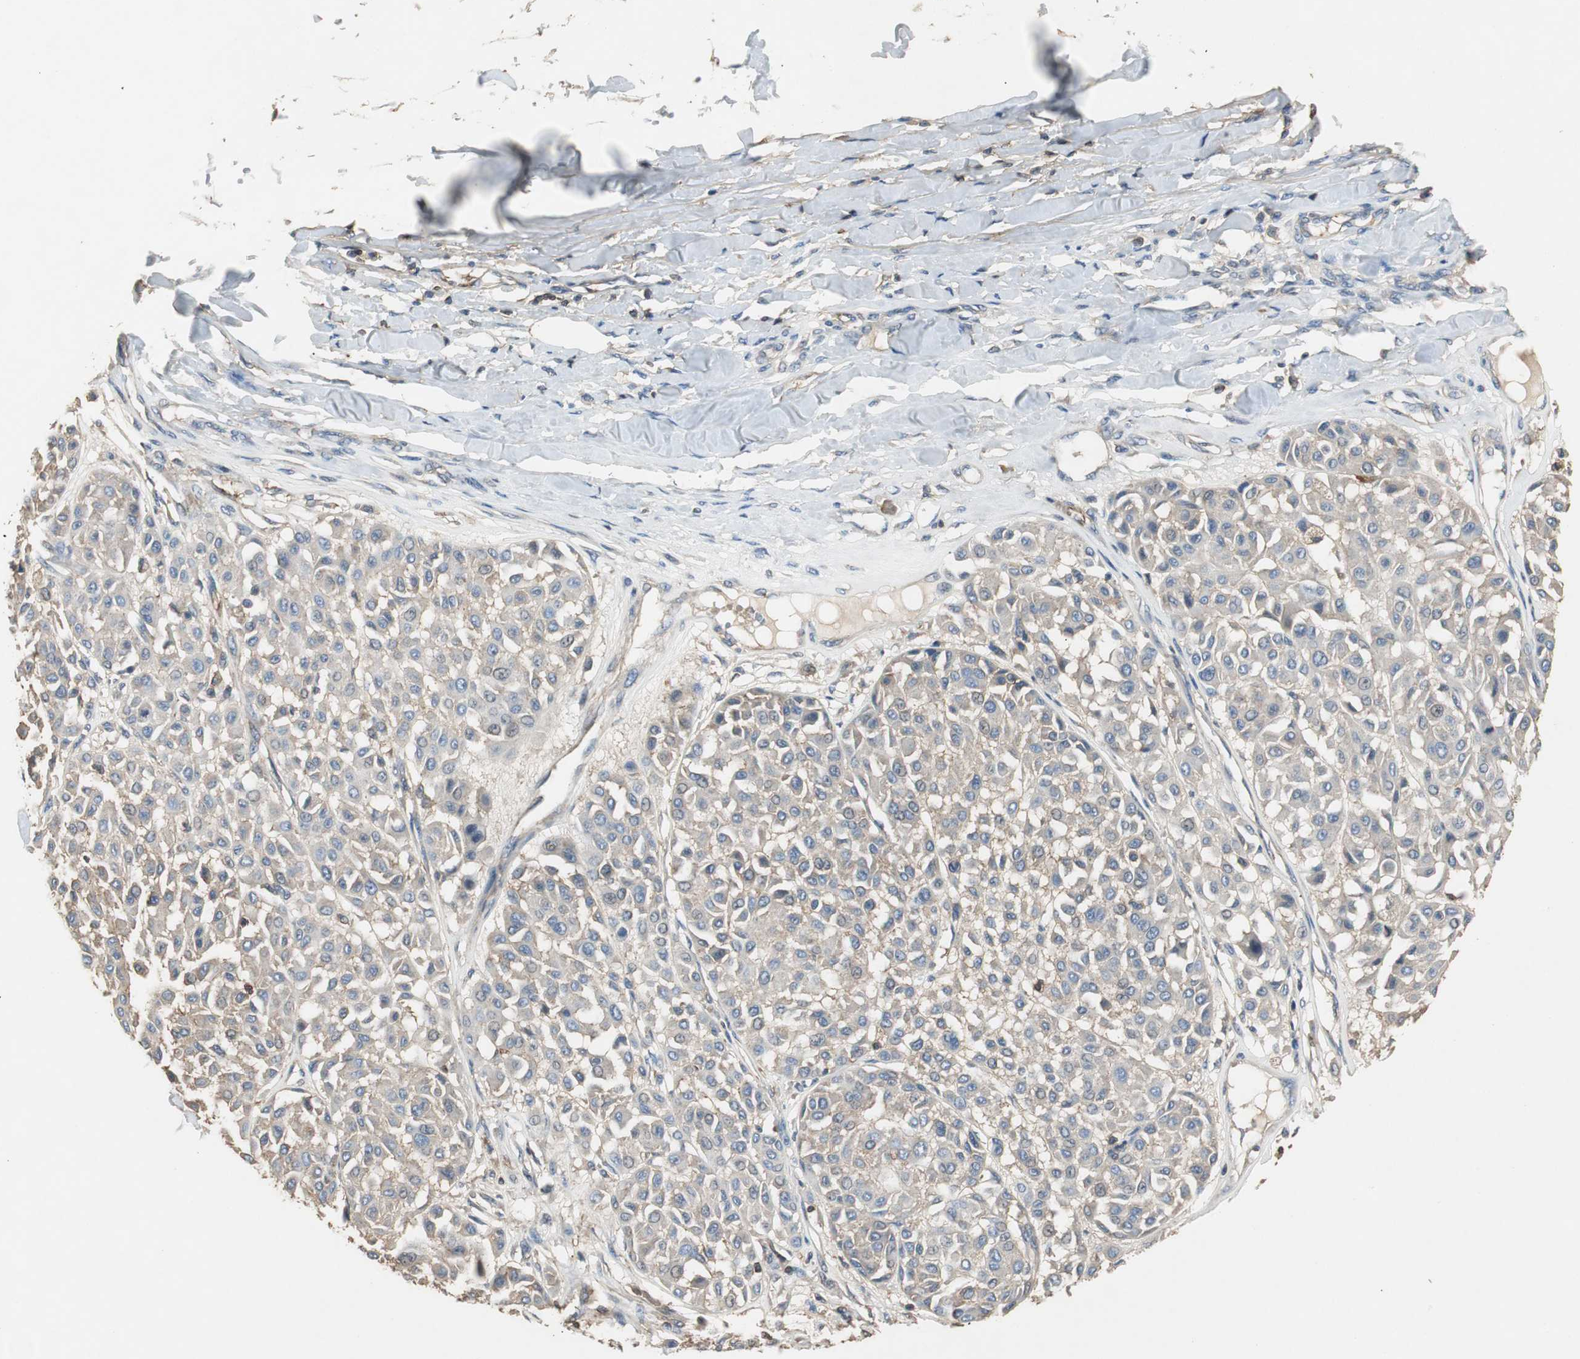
{"staining": {"intensity": "weak", "quantity": "25%-75%", "location": "cytoplasmic/membranous"}, "tissue": "melanoma", "cell_type": "Tumor cells", "image_type": "cancer", "snomed": [{"axis": "morphology", "description": "Malignant melanoma, Metastatic site"}, {"axis": "topography", "description": "Soft tissue"}], "caption": "Melanoma stained with DAB (3,3'-diaminobenzidine) immunohistochemistry (IHC) reveals low levels of weak cytoplasmic/membranous expression in approximately 25%-75% of tumor cells. Using DAB (3,3'-diaminobenzidine) (brown) and hematoxylin (blue) stains, captured at high magnification using brightfield microscopy.", "gene": "TNFRSF14", "patient": {"sex": "male", "age": 41}}